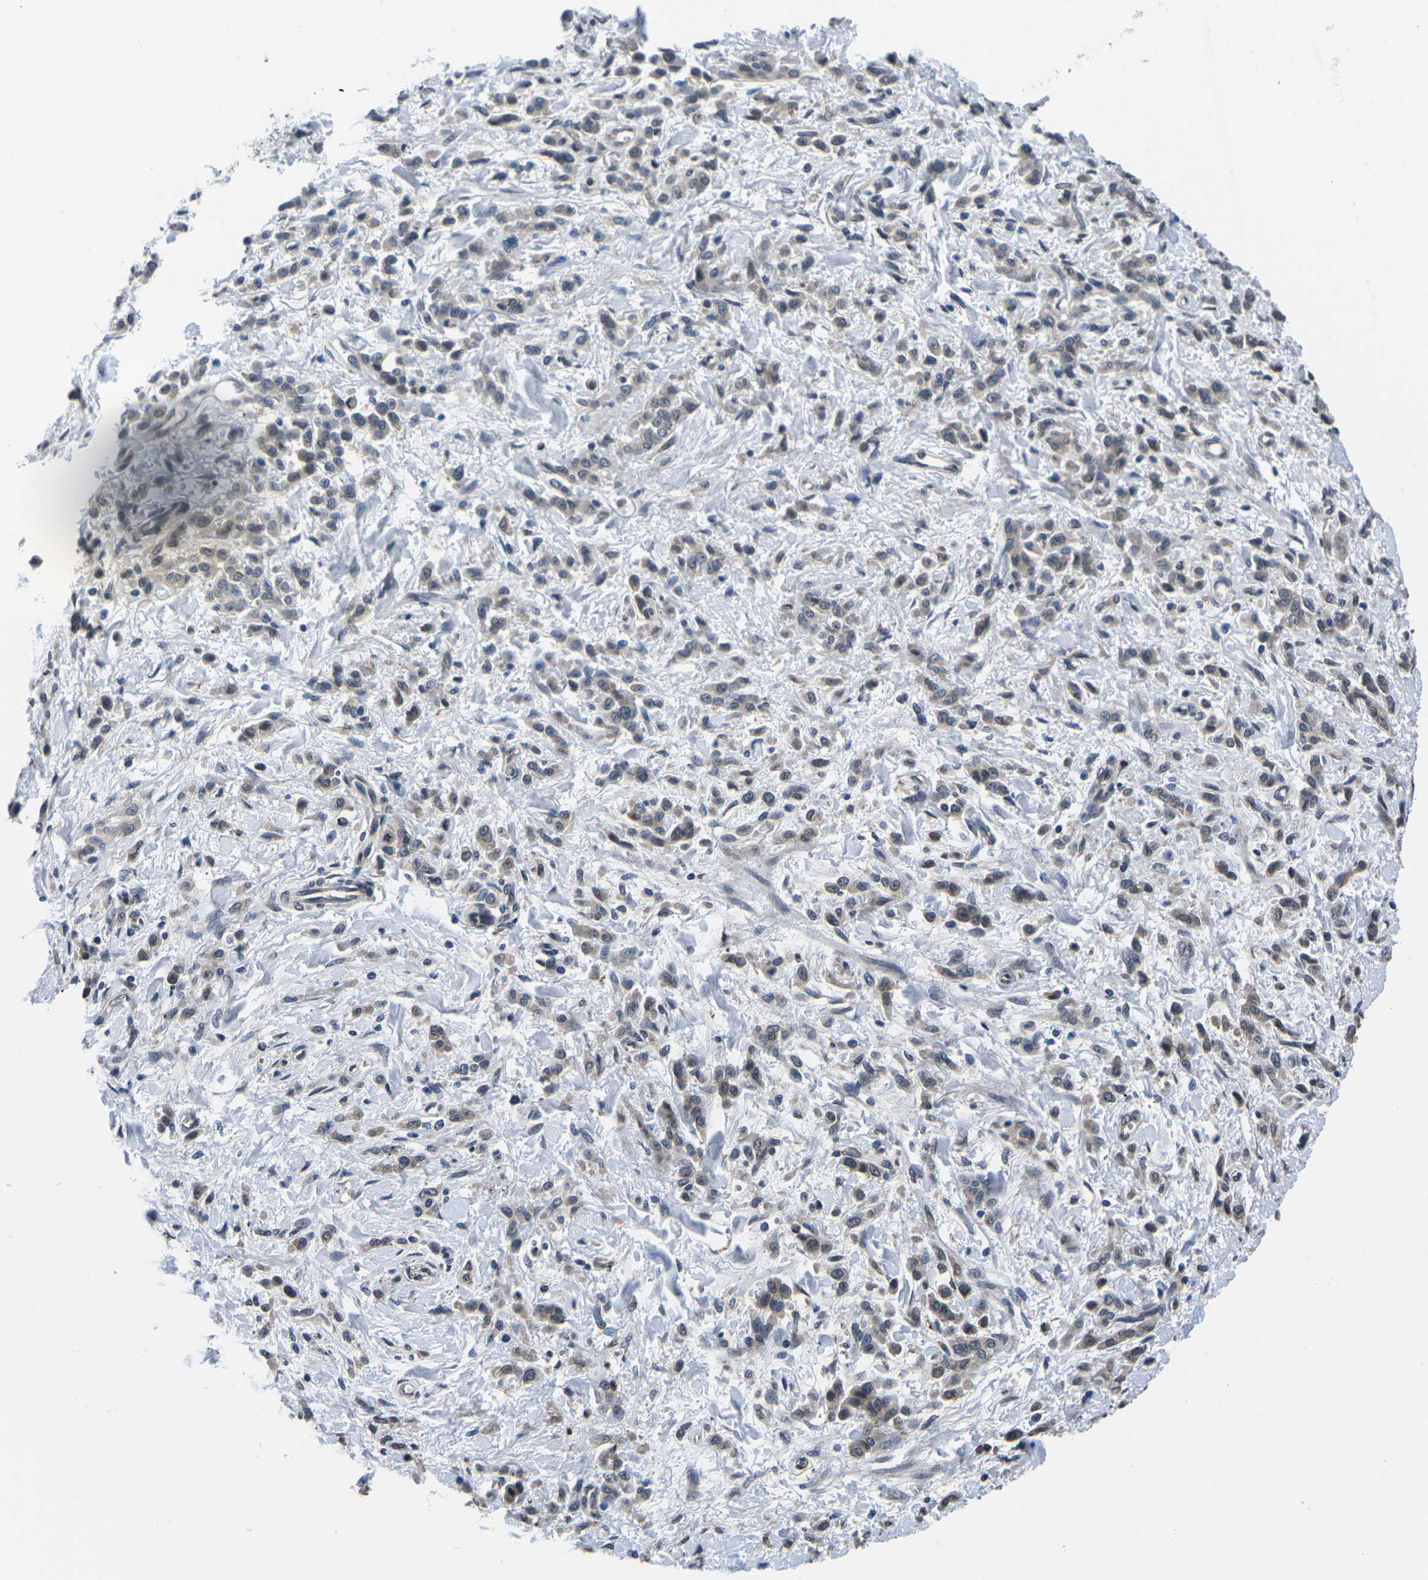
{"staining": {"intensity": "weak", "quantity": "<25%", "location": "cytoplasmic/membranous"}, "tissue": "stomach cancer", "cell_type": "Tumor cells", "image_type": "cancer", "snomed": [{"axis": "morphology", "description": "Normal tissue, NOS"}, {"axis": "morphology", "description": "Adenocarcinoma, NOS"}, {"axis": "topography", "description": "Stomach"}], "caption": "An immunohistochemistry (IHC) histopathology image of stomach cancer (adenocarcinoma) is shown. There is no staining in tumor cells of stomach cancer (adenocarcinoma). The staining is performed using DAB (3,3'-diaminobenzidine) brown chromogen with nuclei counter-stained in using hematoxylin.", "gene": "SNX10", "patient": {"sex": "male", "age": 82}}